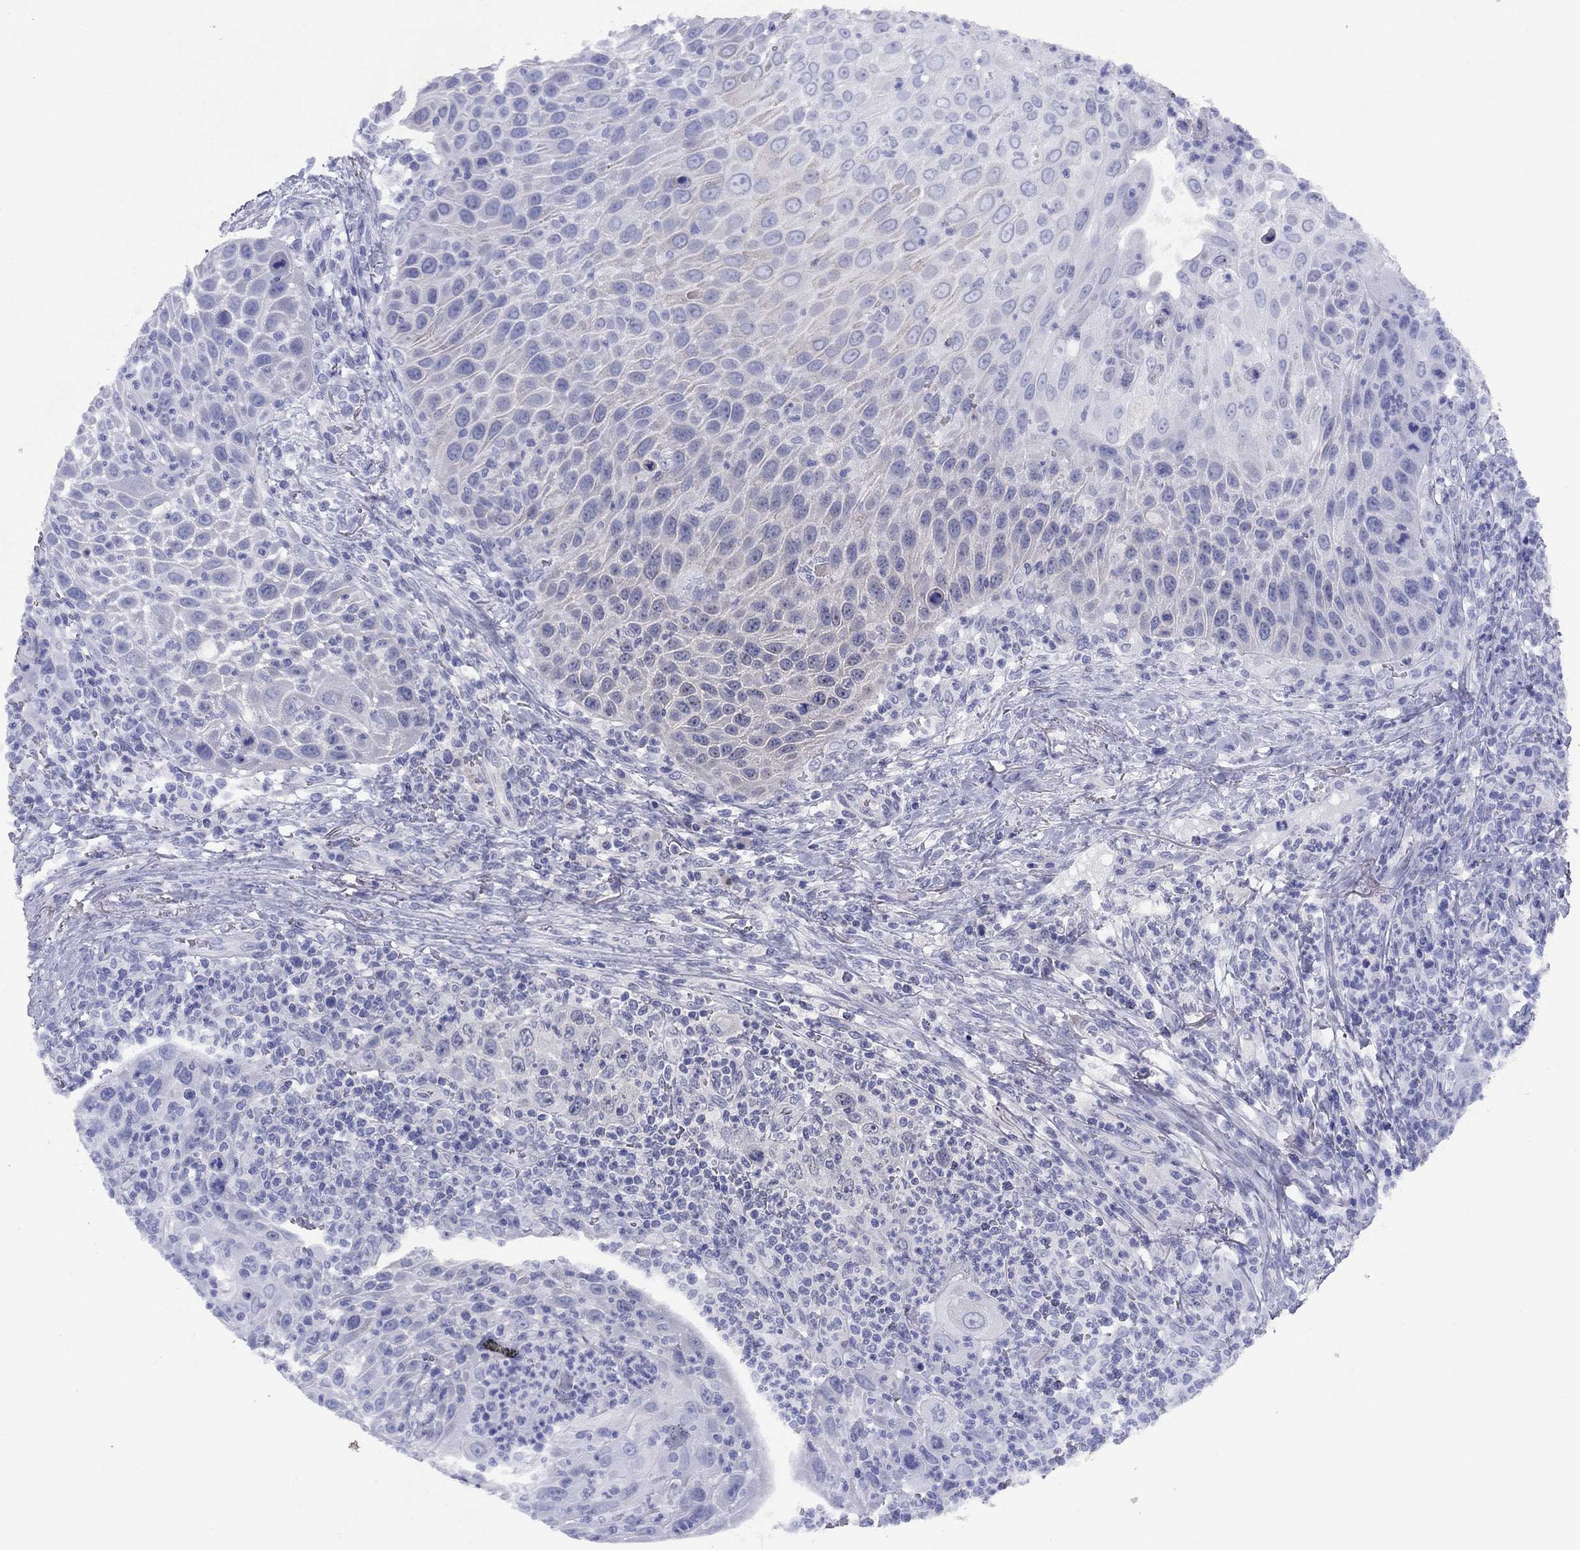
{"staining": {"intensity": "negative", "quantity": "none", "location": "none"}, "tissue": "head and neck cancer", "cell_type": "Tumor cells", "image_type": "cancer", "snomed": [{"axis": "morphology", "description": "Squamous cell carcinoma, NOS"}, {"axis": "topography", "description": "Head-Neck"}], "caption": "There is no significant expression in tumor cells of head and neck cancer.", "gene": "HAO1", "patient": {"sex": "male", "age": 69}}